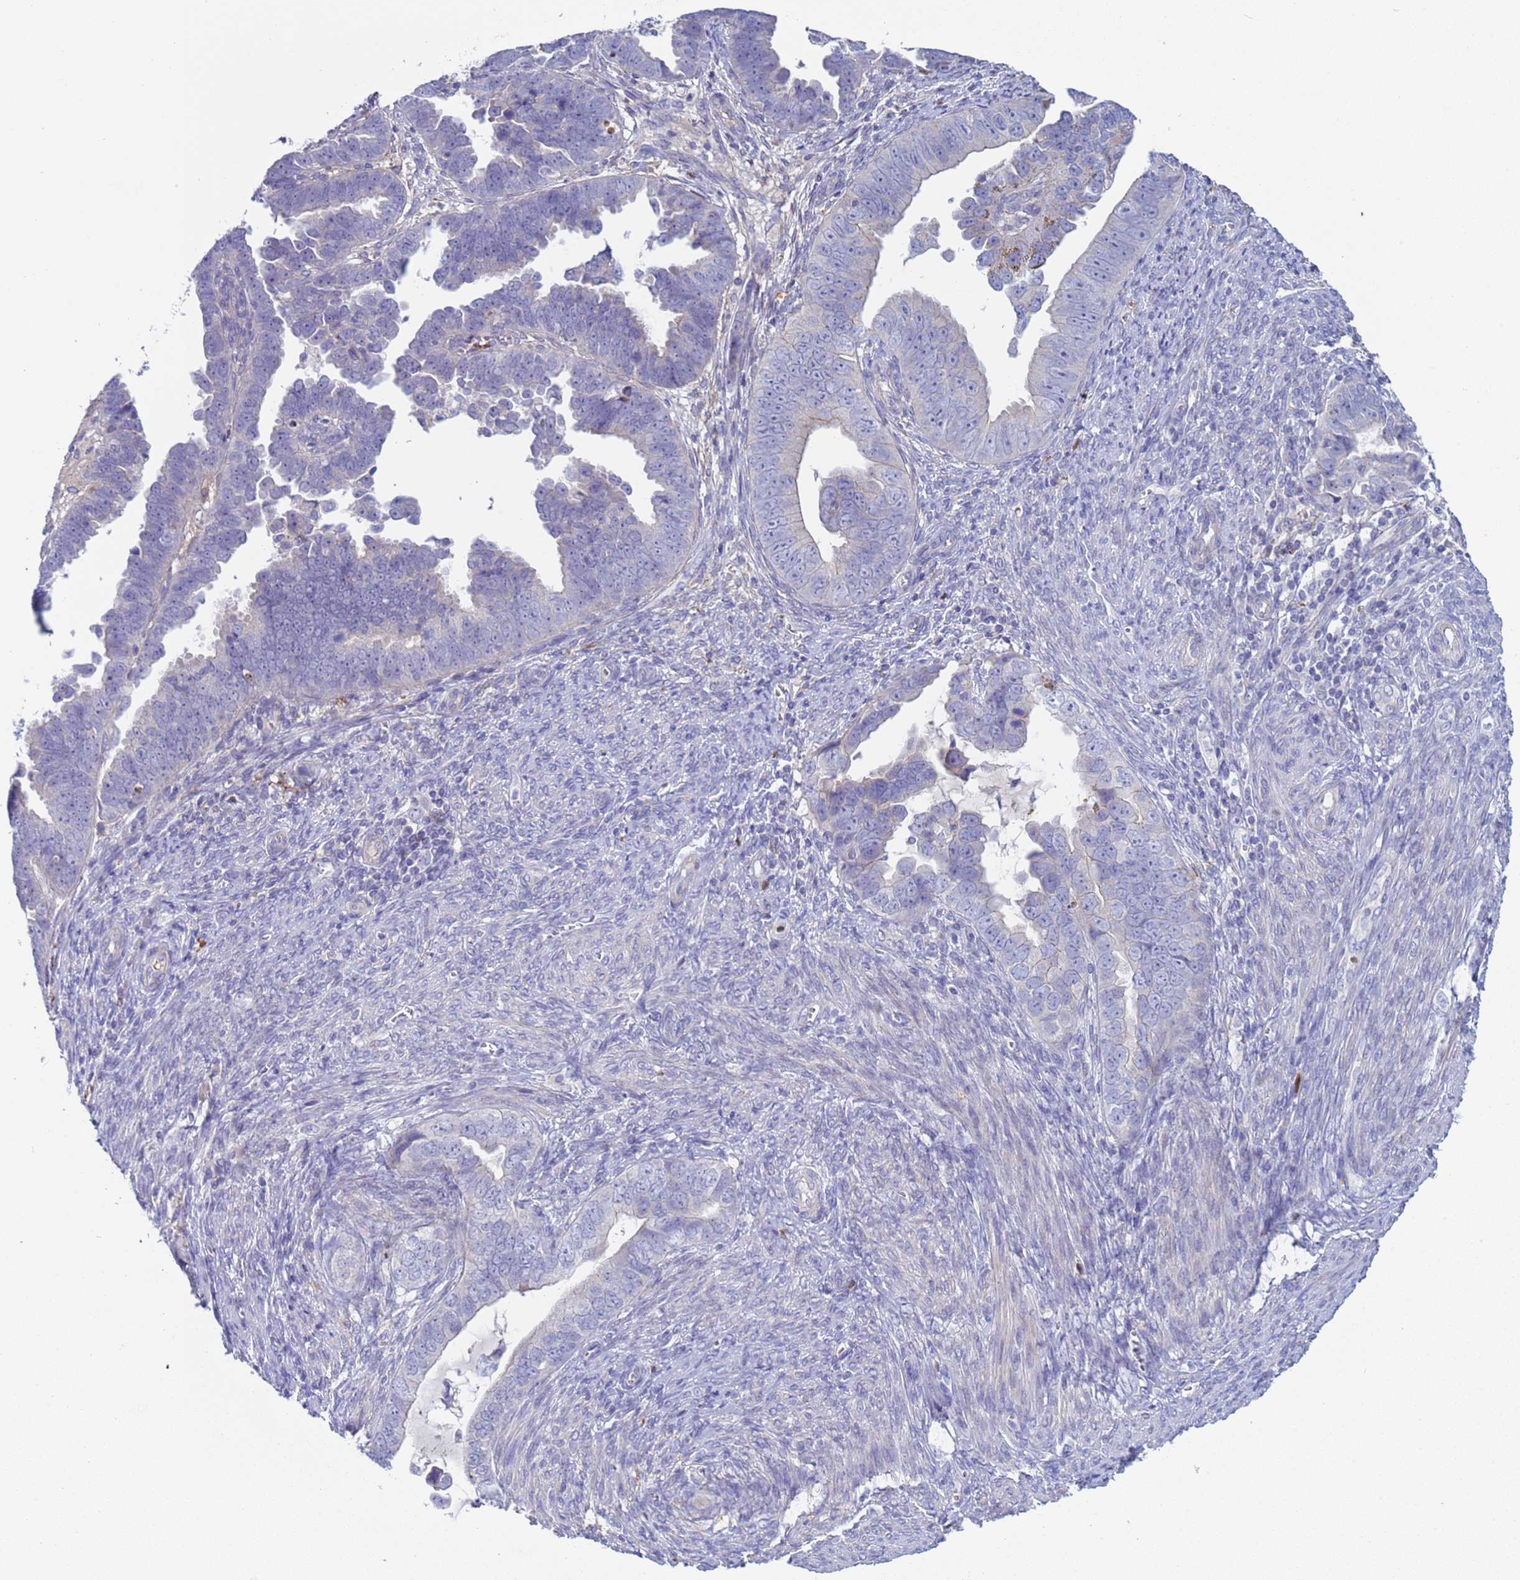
{"staining": {"intensity": "negative", "quantity": "none", "location": "none"}, "tissue": "endometrial cancer", "cell_type": "Tumor cells", "image_type": "cancer", "snomed": [{"axis": "morphology", "description": "Adenocarcinoma, NOS"}, {"axis": "topography", "description": "Endometrium"}], "caption": "High power microscopy photomicrograph of an IHC image of endometrial cancer, revealing no significant expression in tumor cells. (DAB (3,3'-diaminobenzidine) immunohistochemistry (IHC) with hematoxylin counter stain).", "gene": "C4orf46", "patient": {"sex": "female", "age": 75}}